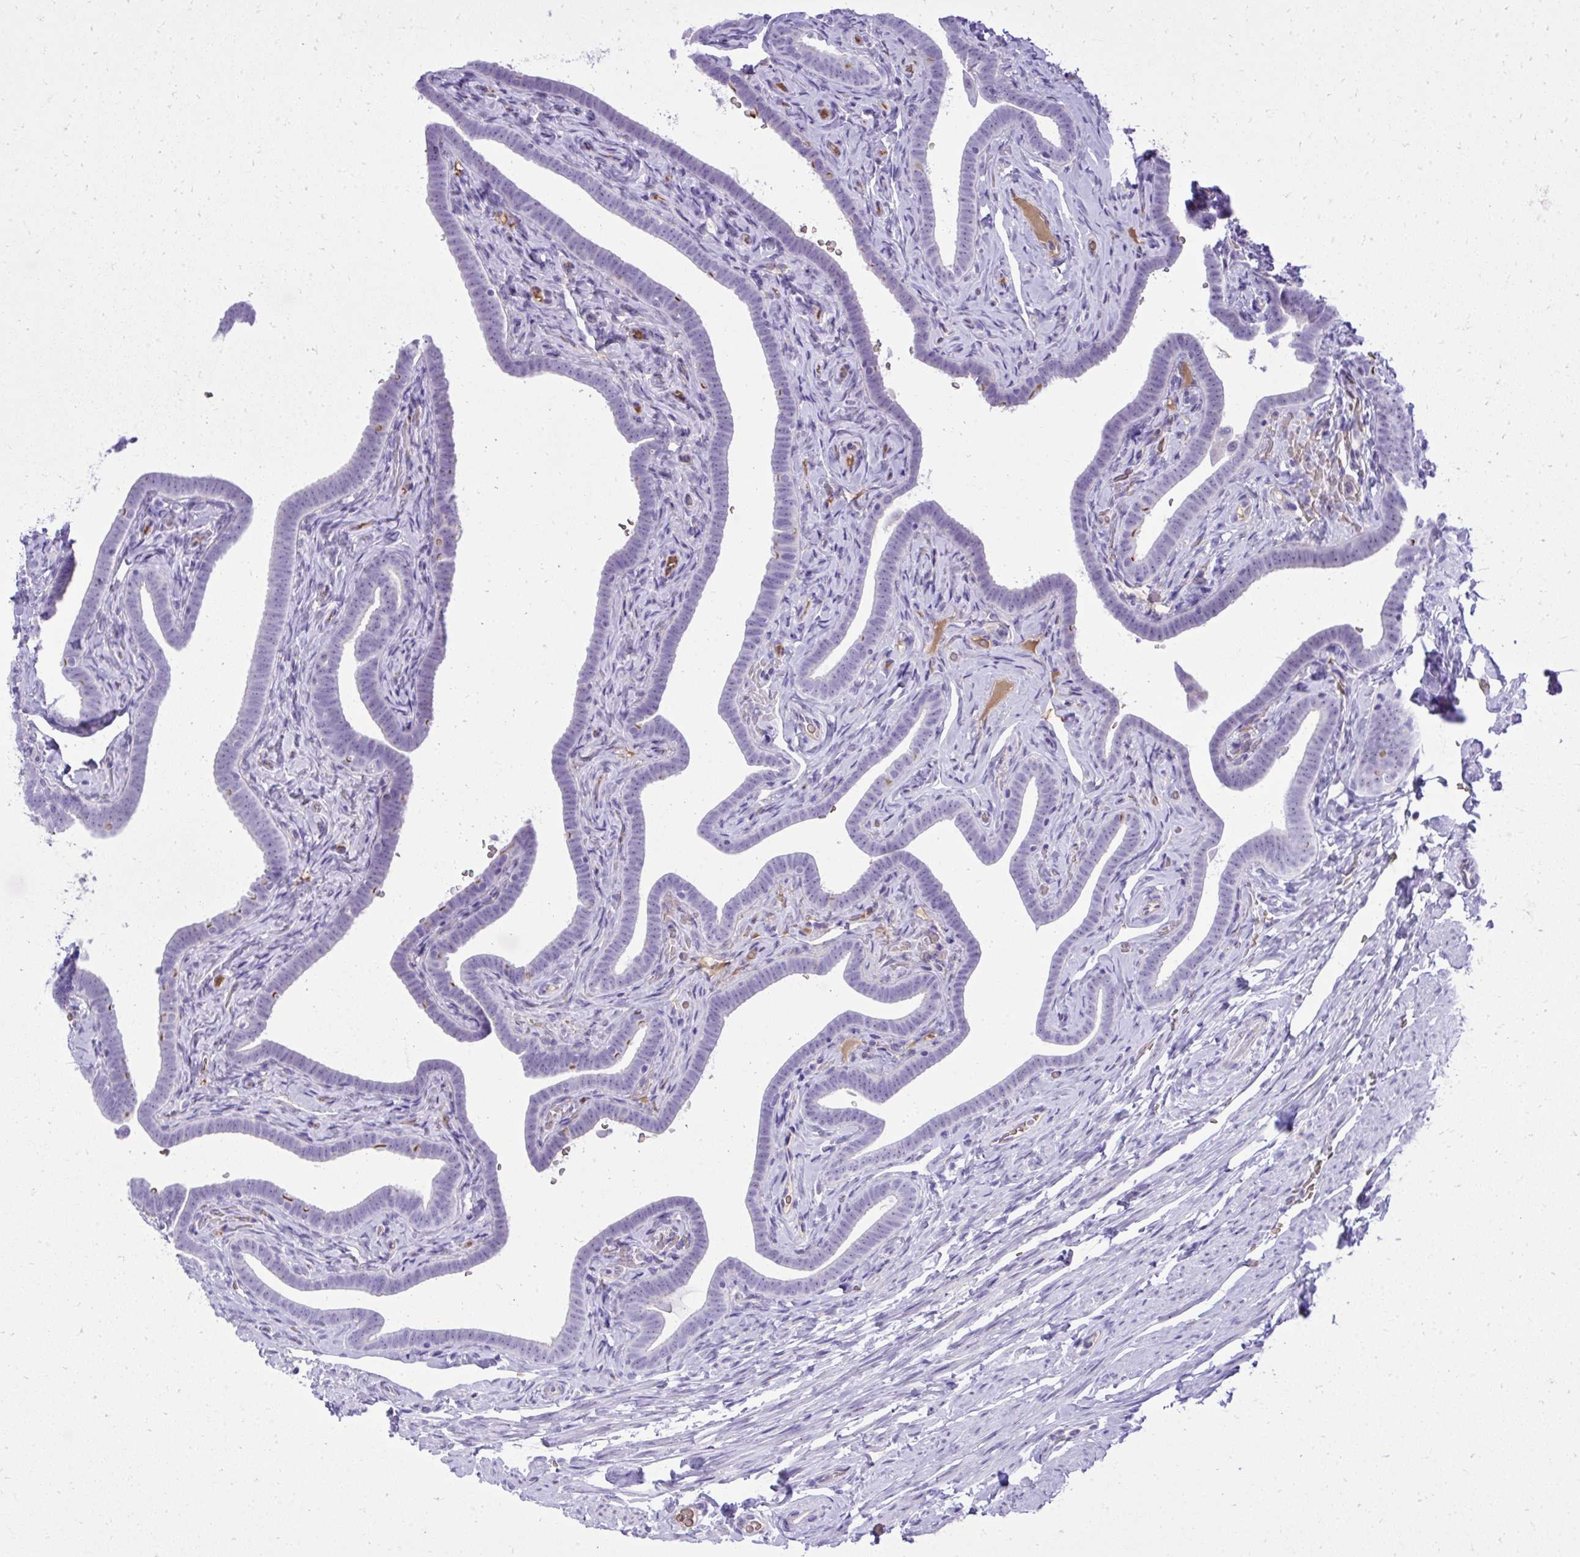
{"staining": {"intensity": "moderate", "quantity": "<25%", "location": "cytoplasmic/membranous"}, "tissue": "fallopian tube", "cell_type": "Glandular cells", "image_type": "normal", "snomed": [{"axis": "morphology", "description": "Normal tissue, NOS"}, {"axis": "topography", "description": "Fallopian tube"}], "caption": "The immunohistochemical stain shows moderate cytoplasmic/membranous positivity in glandular cells of benign fallopian tube. Immunohistochemistry stains the protein in brown and the nuclei are stained blue.", "gene": "PITPNM3", "patient": {"sex": "female", "age": 69}}